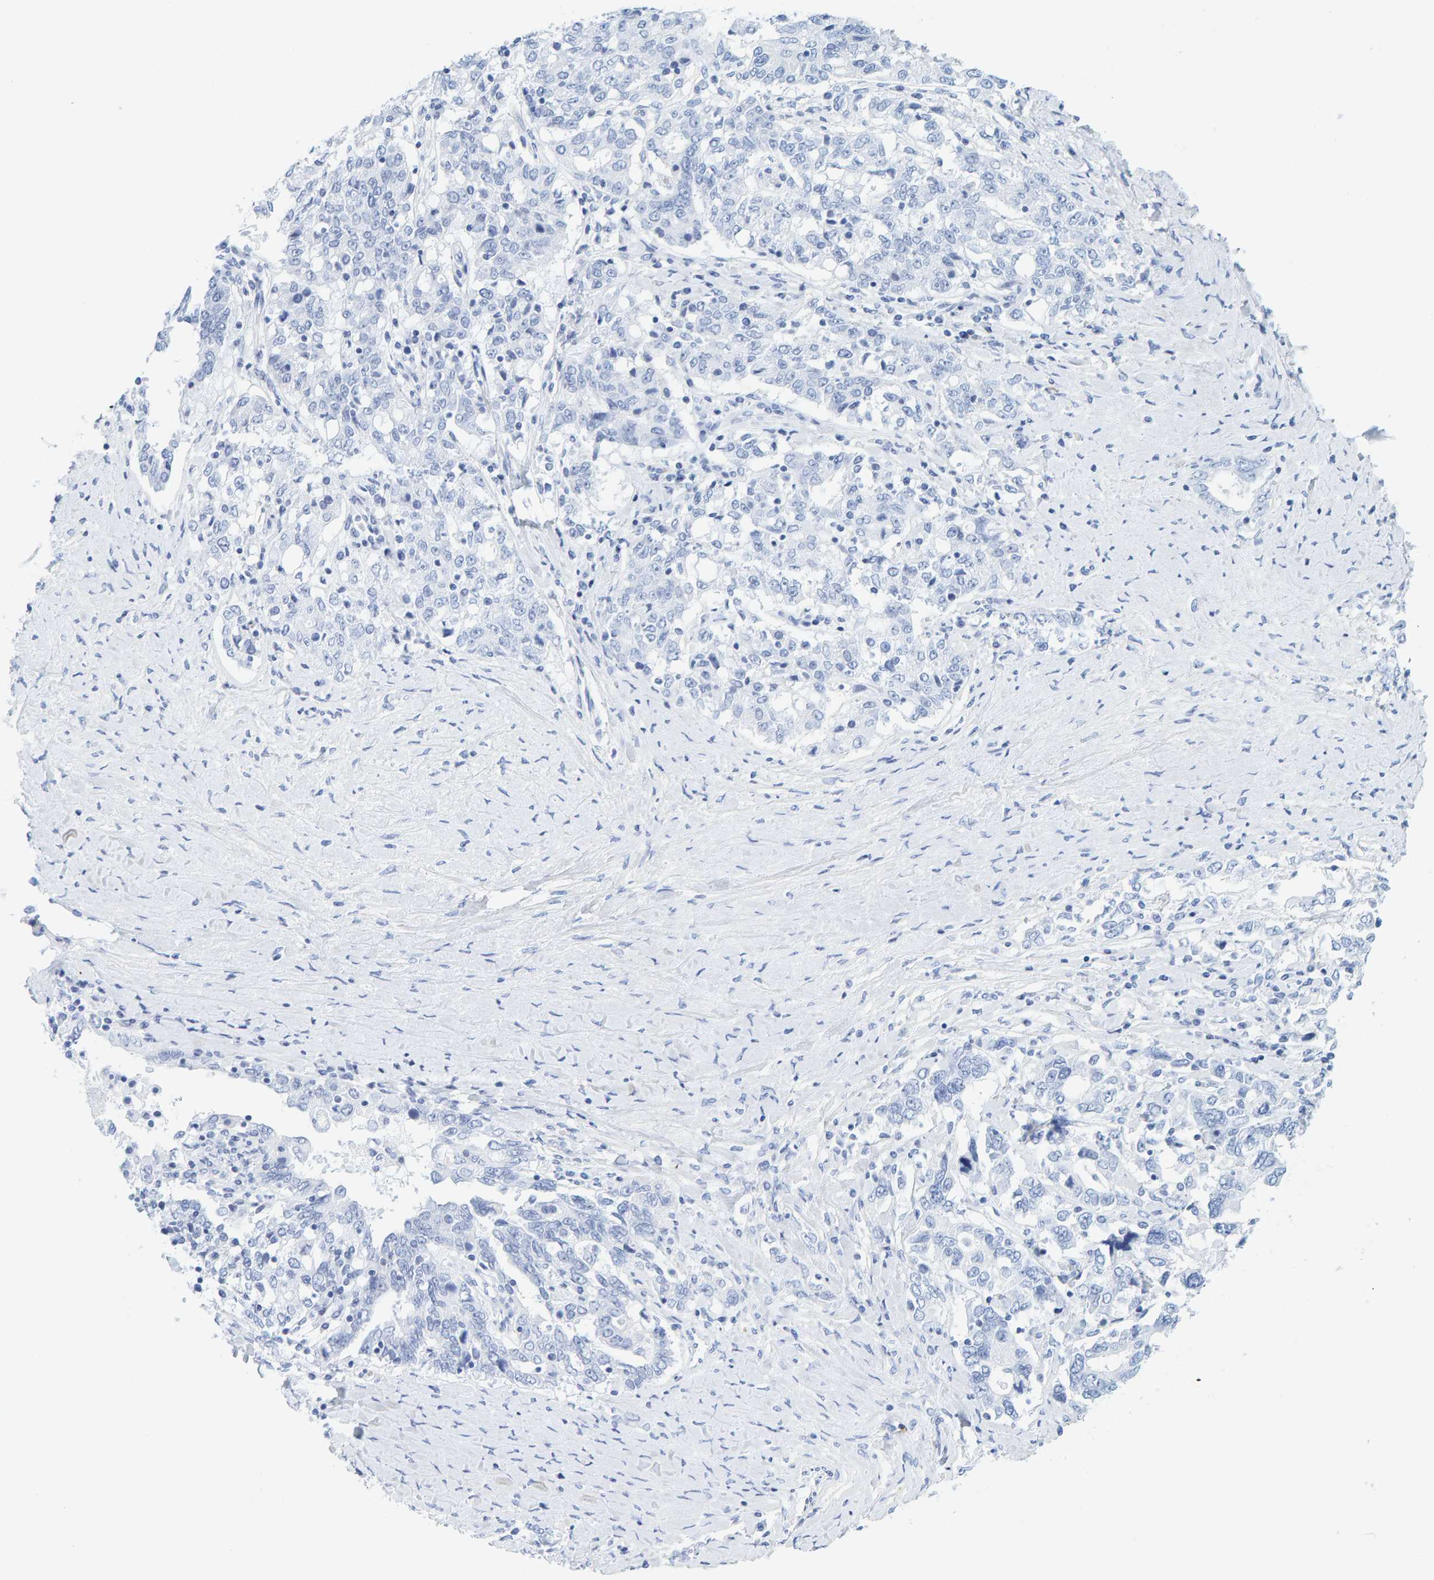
{"staining": {"intensity": "negative", "quantity": "none", "location": "none"}, "tissue": "ovarian cancer", "cell_type": "Tumor cells", "image_type": "cancer", "snomed": [{"axis": "morphology", "description": "Carcinoma, endometroid"}, {"axis": "topography", "description": "Ovary"}], "caption": "Tumor cells show no significant protein staining in ovarian cancer. The staining is performed using DAB (3,3'-diaminobenzidine) brown chromogen with nuclei counter-stained in using hematoxylin.", "gene": "SFTPC", "patient": {"sex": "female", "age": 62}}